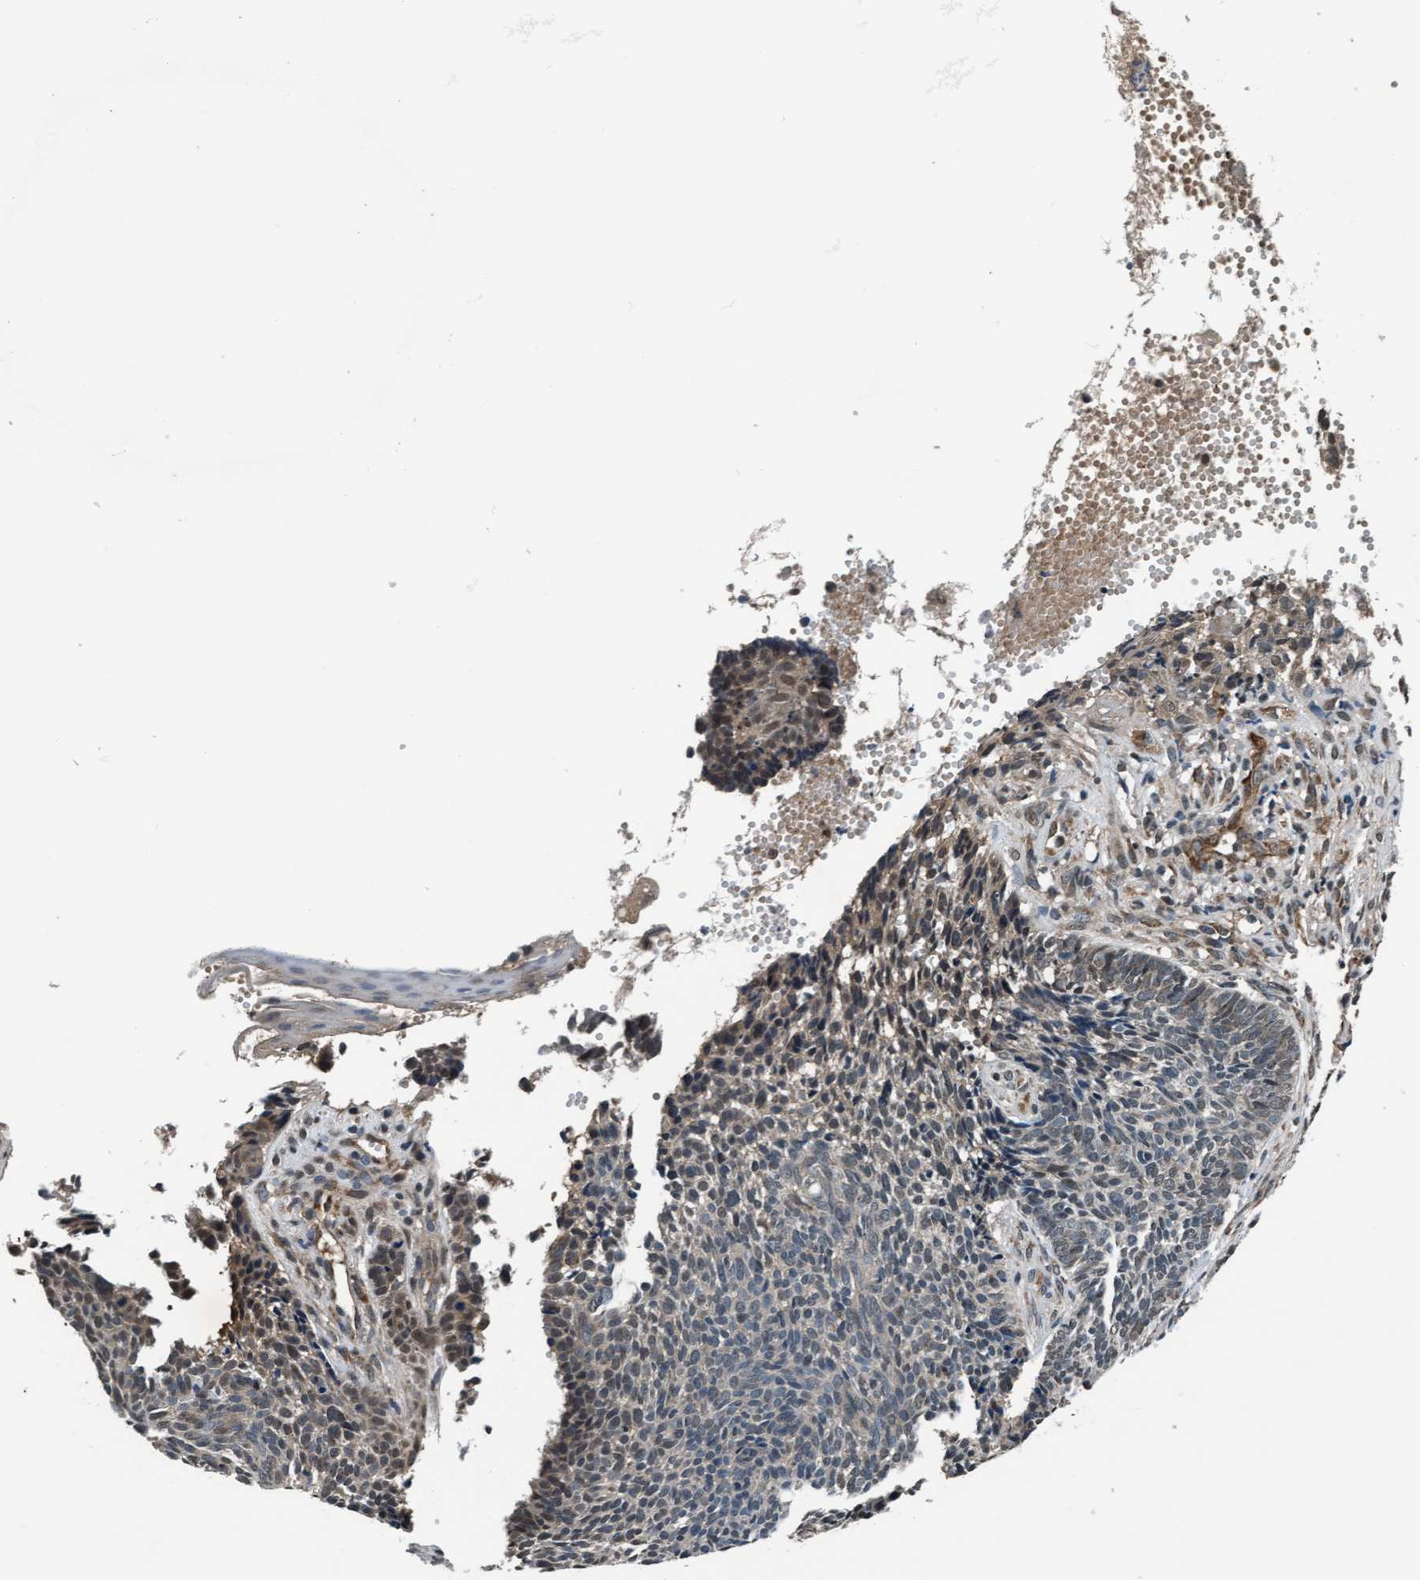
{"staining": {"intensity": "weak", "quantity": "<25%", "location": "nuclear"}, "tissue": "skin cancer", "cell_type": "Tumor cells", "image_type": "cancer", "snomed": [{"axis": "morphology", "description": "Basal cell carcinoma"}, {"axis": "topography", "description": "Skin"}], "caption": "Immunohistochemistry (IHC) photomicrograph of neoplastic tissue: human skin cancer stained with DAB exhibits no significant protein positivity in tumor cells. The staining was performed using DAB (3,3'-diaminobenzidine) to visualize the protein expression in brown, while the nuclei were stained in blue with hematoxylin (Magnification: 20x).", "gene": "WASF1", "patient": {"sex": "male", "age": 84}}